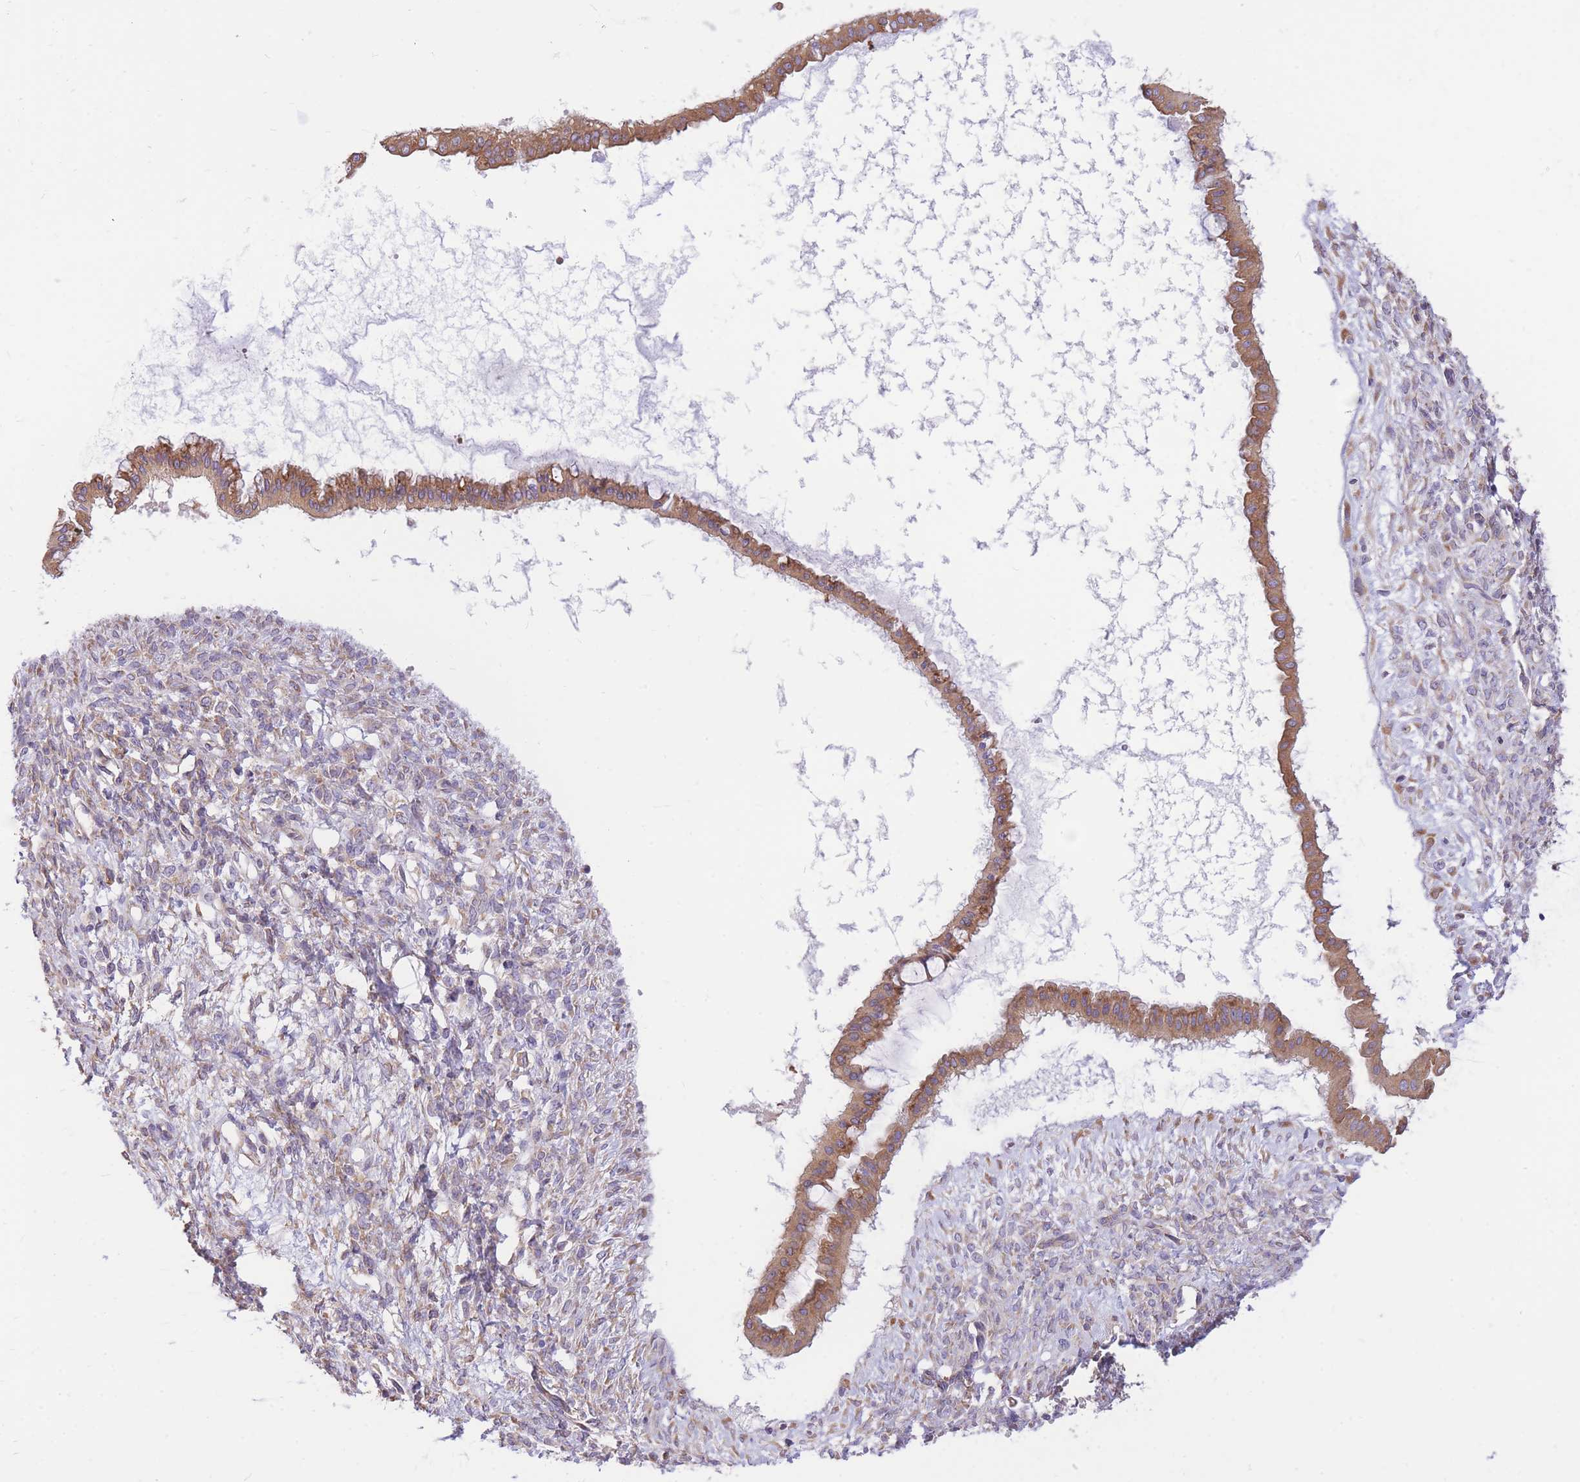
{"staining": {"intensity": "moderate", "quantity": ">75%", "location": "cytoplasmic/membranous"}, "tissue": "ovarian cancer", "cell_type": "Tumor cells", "image_type": "cancer", "snomed": [{"axis": "morphology", "description": "Cystadenocarcinoma, mucinous, NOS"}, {"axis": "topography", "description": "Ovary"}], "caption": "Protein staining of ovarian mucinous cystadenocarcinoma tissue demonstrates moderate cytoplasmic/membranous expression in about >75% of tumor cells.", "gene": "GBP7", "patient": {"sex": "female", "age": 73}}